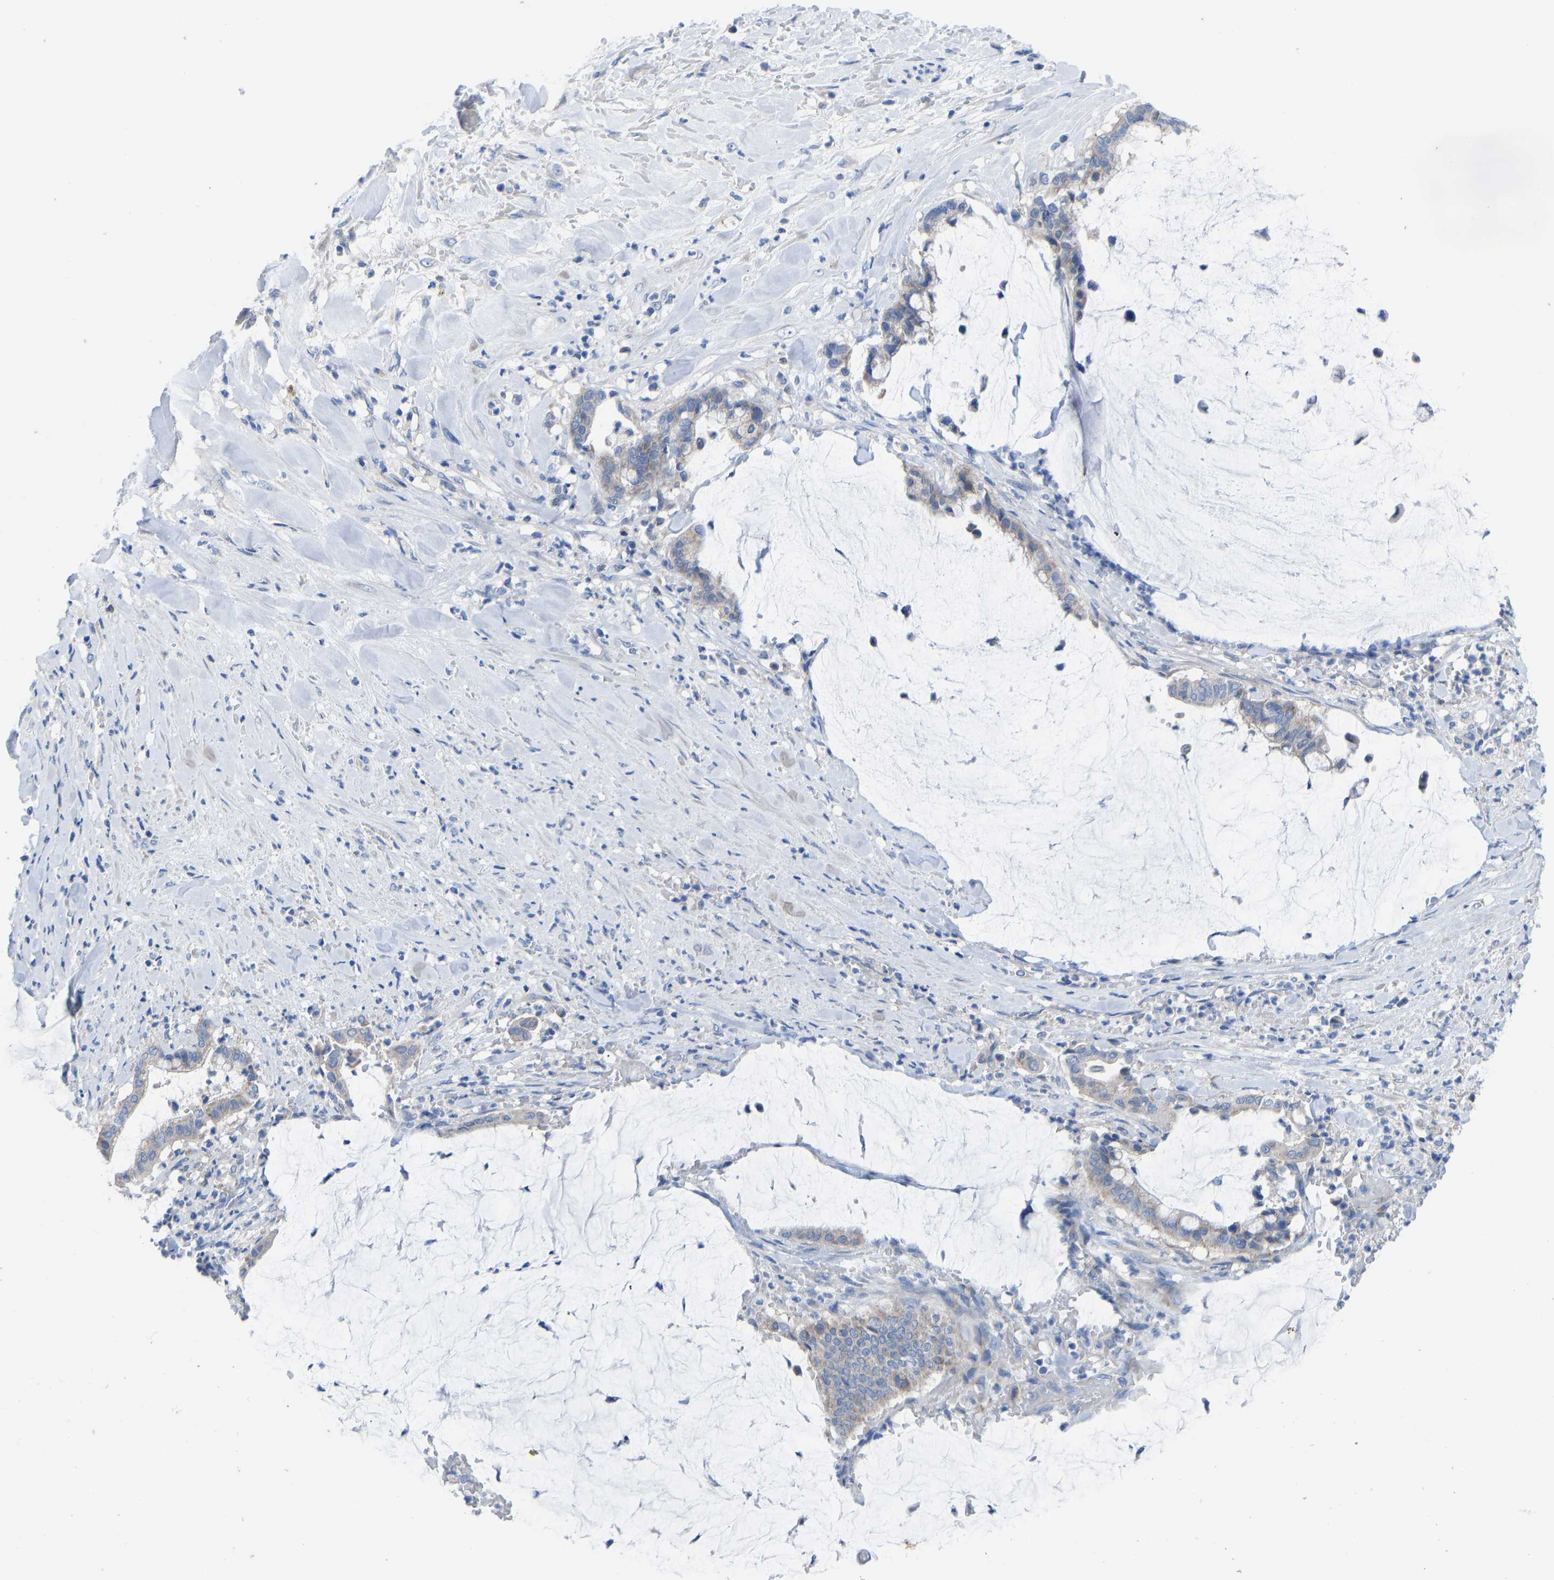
{"staining": {"intensity": "negative", "quantity": "none", "location": "none"}, "tissue": "pancreatic cancer", "cell_type": "Tumor cells", "image_type": "cancer", "snomed": [{"axis": "morphology", "description": "Adenocarcinoma, NOS"}, {"axis": "topography", "description": "Pancreas"}], "caption": "IHC histopathology image of pancreatic cancer (adenocarcinoma) stained for a protein (brown), which shows no staining in tumor cells.", "gene": "OLIG2", "patient": {"sex": "male", "age": 41}}